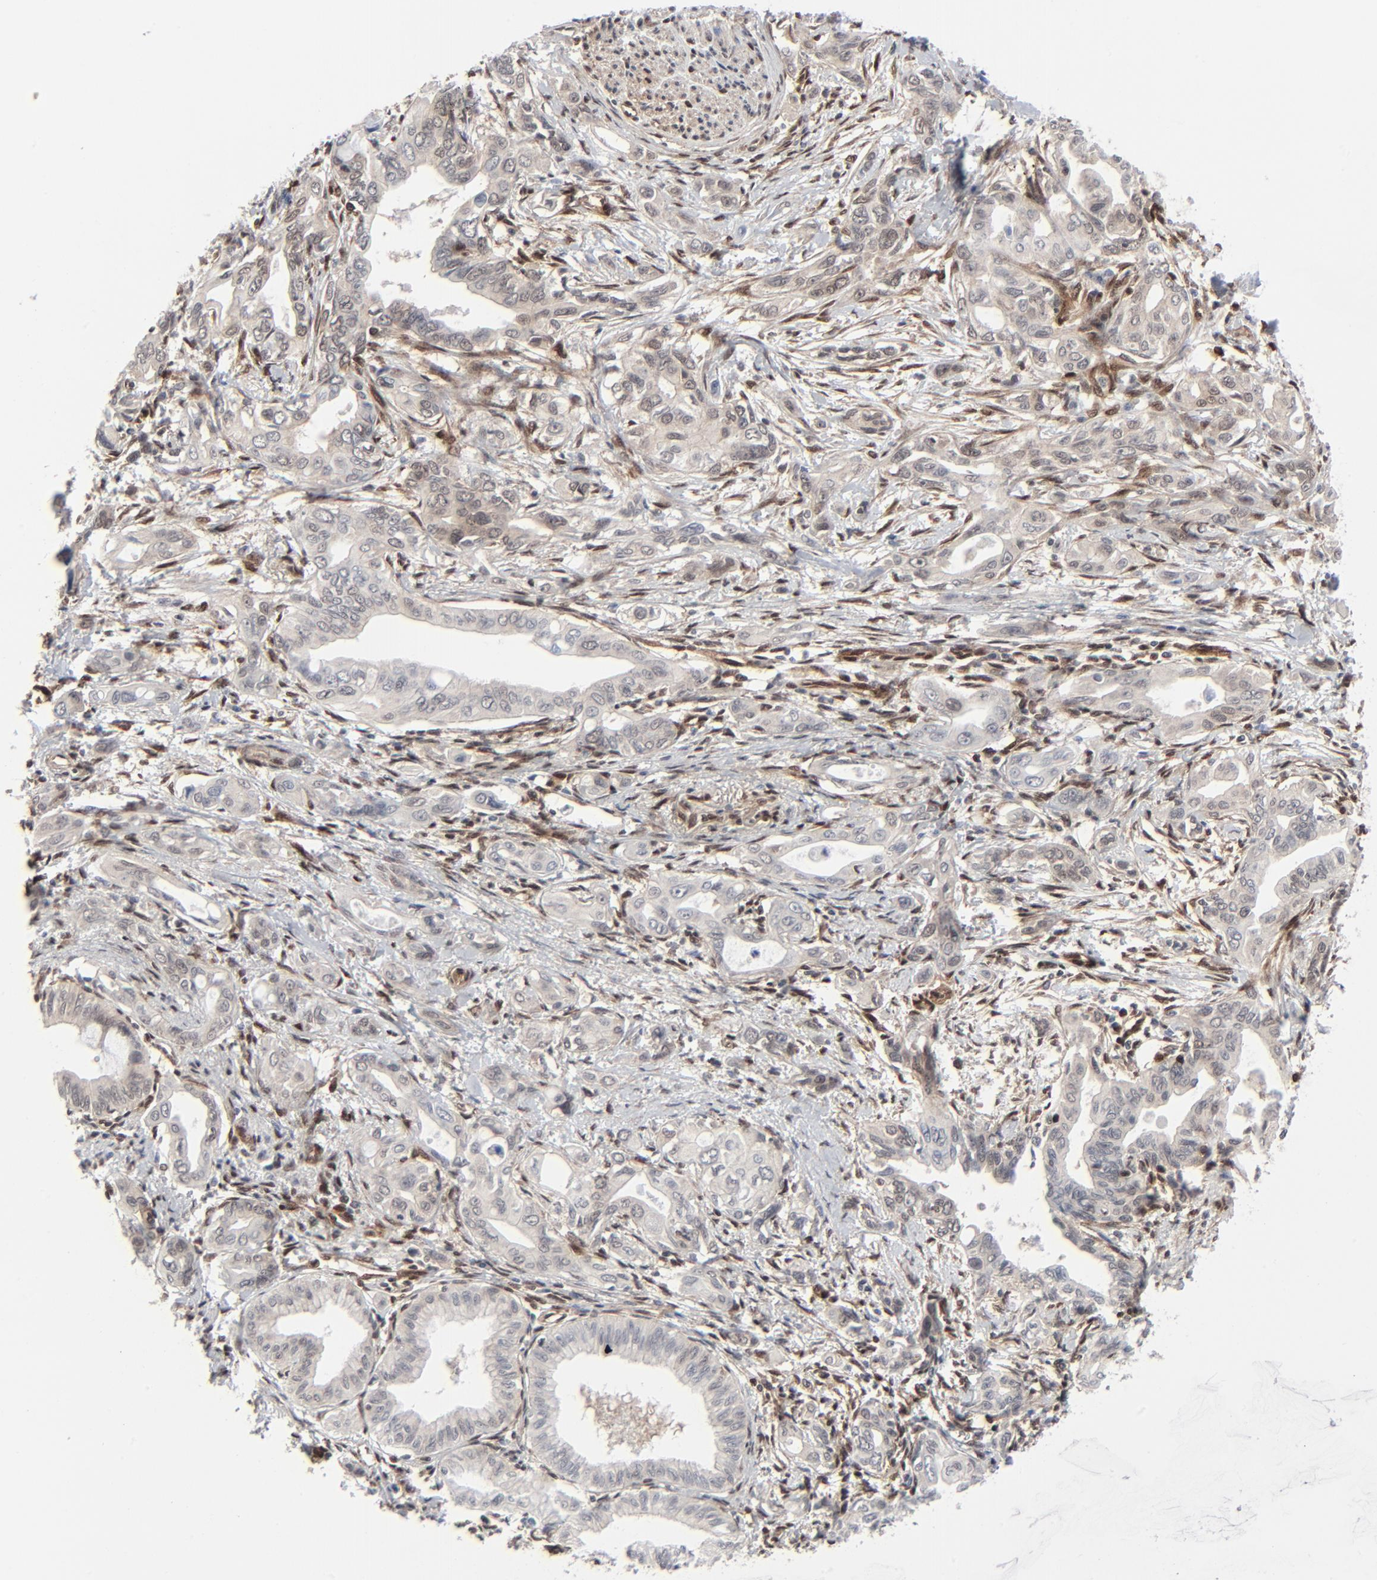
{"staining": {"intensity": "weak", "quantity": "<25%", "location": "cytoplasmic/membranous,nuclear"}, "tissue": "pancreatic cancer", "cell_type": "Tumor cells", "image_type": "cancer", "snomed": [{"axis": "morphology", "description": "Adenocarcinoma, NOS"}, {"axis": "topography", "description": "Pancreas"}], "caption": "DAB (3,3'-diaminobenzidine) immunohistochemical staining of pancreatic cancer exhibits no significant expression in tumor cells. The staining was performed using DAB to visualize the protein expression in brown, while the nuclei were stained in blue with hematoxylin (Magnification: 20x).", "gene": "AKT1", "patient": {"sex": "female", "age": 60}}